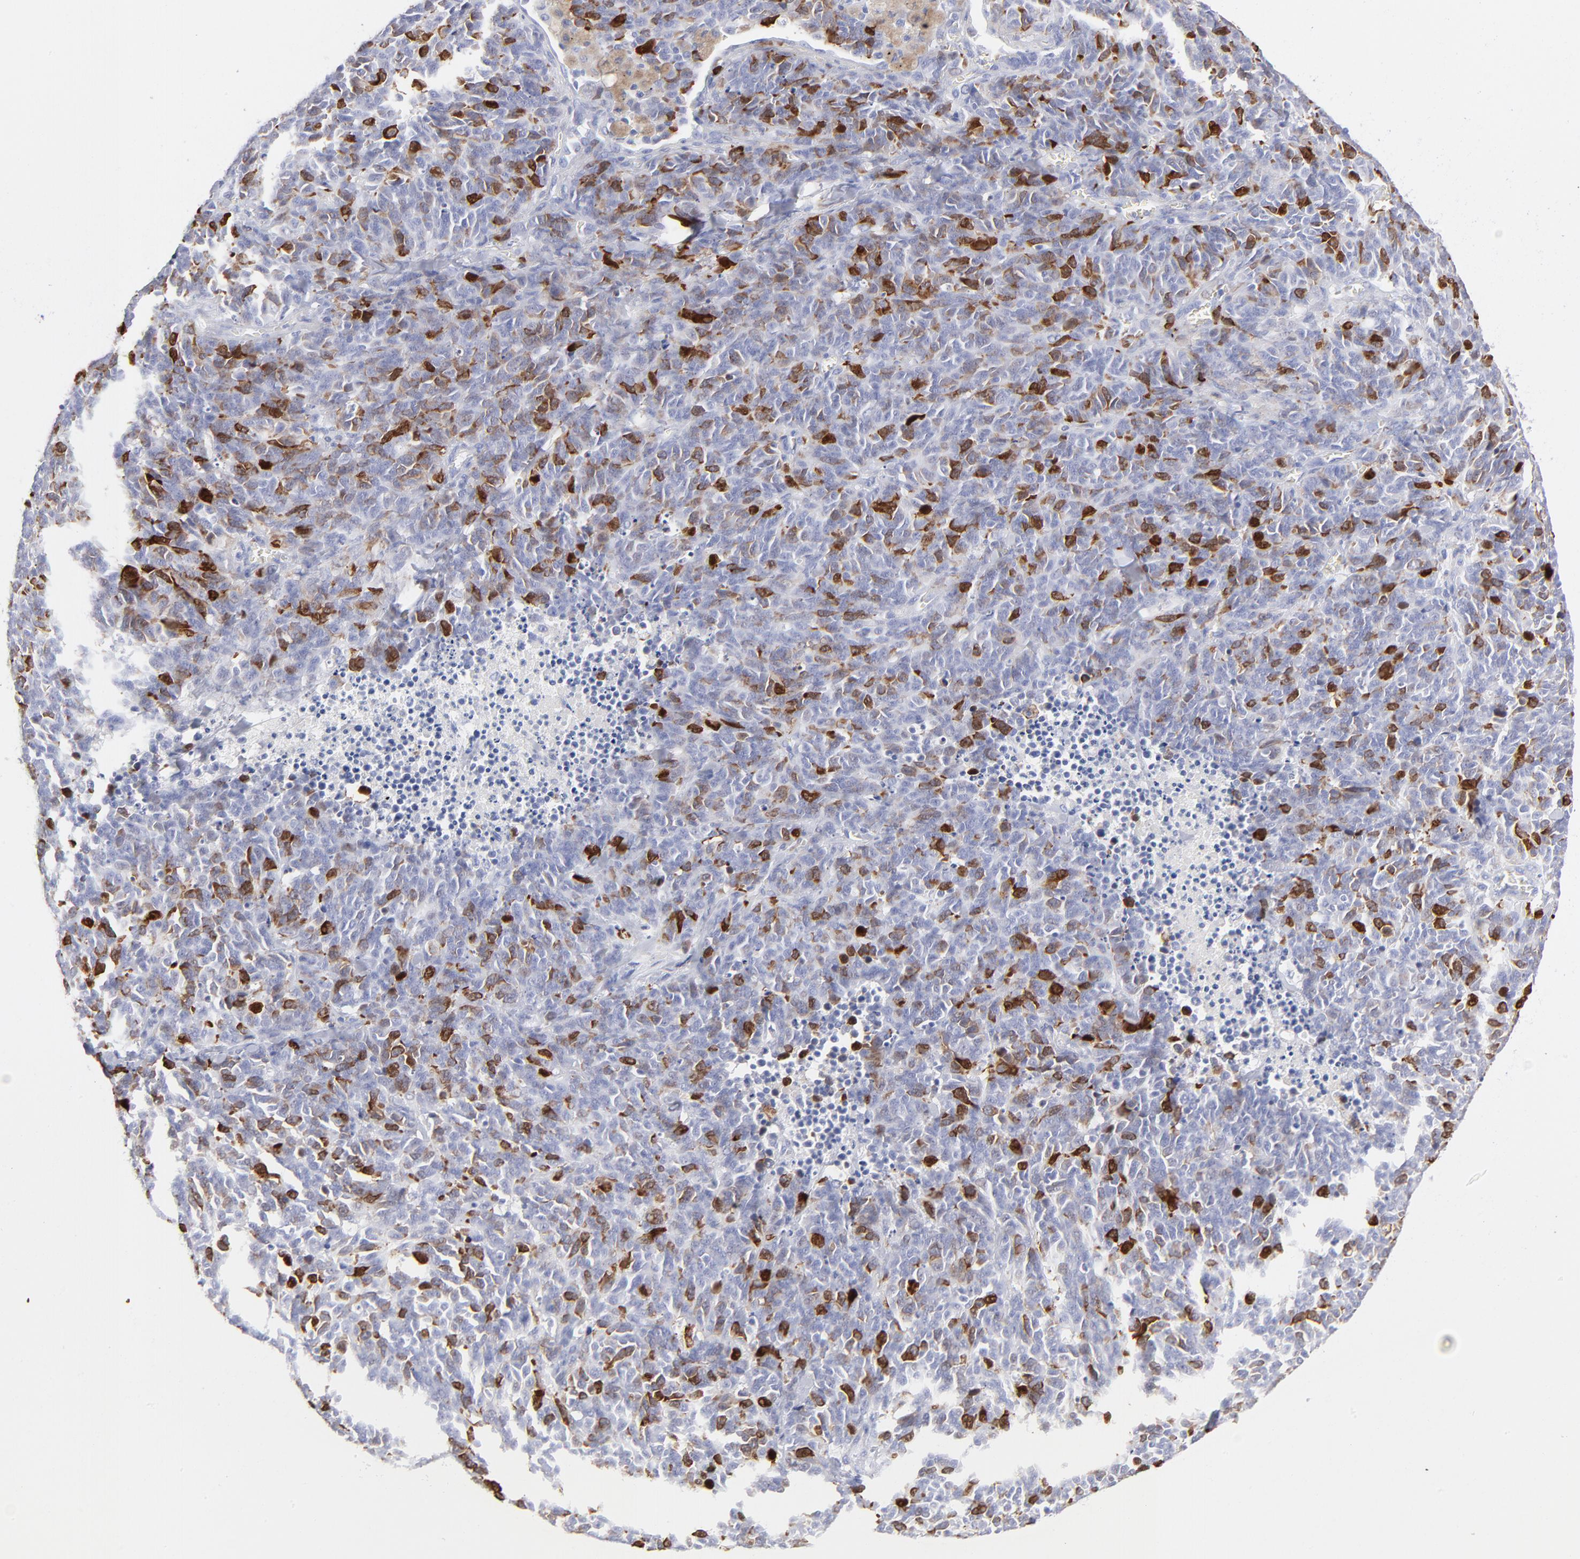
{"staining": {"intensity": "moderate", "quantity": "25%-75%", "location": "cytoplasmic/membranous"}, "tissue": "lung cancer", "cell_type": "Tumor cells", "image_type": "cancer", "snomed": [{"axis": "morphology", "description": "Neoplasm, malignant, NOS"}, {"axis": "topography", "description": "Lung"}], "caption": "Immunohistochemical staining of human neoplasm (malignant) (lung) displays medium levels of moderate cytoplasmic/membranous protein staining in about 25%-75% of tumor cells.", "gene": "CCNB1", "patient": {"sex": "female", "age": 58}}